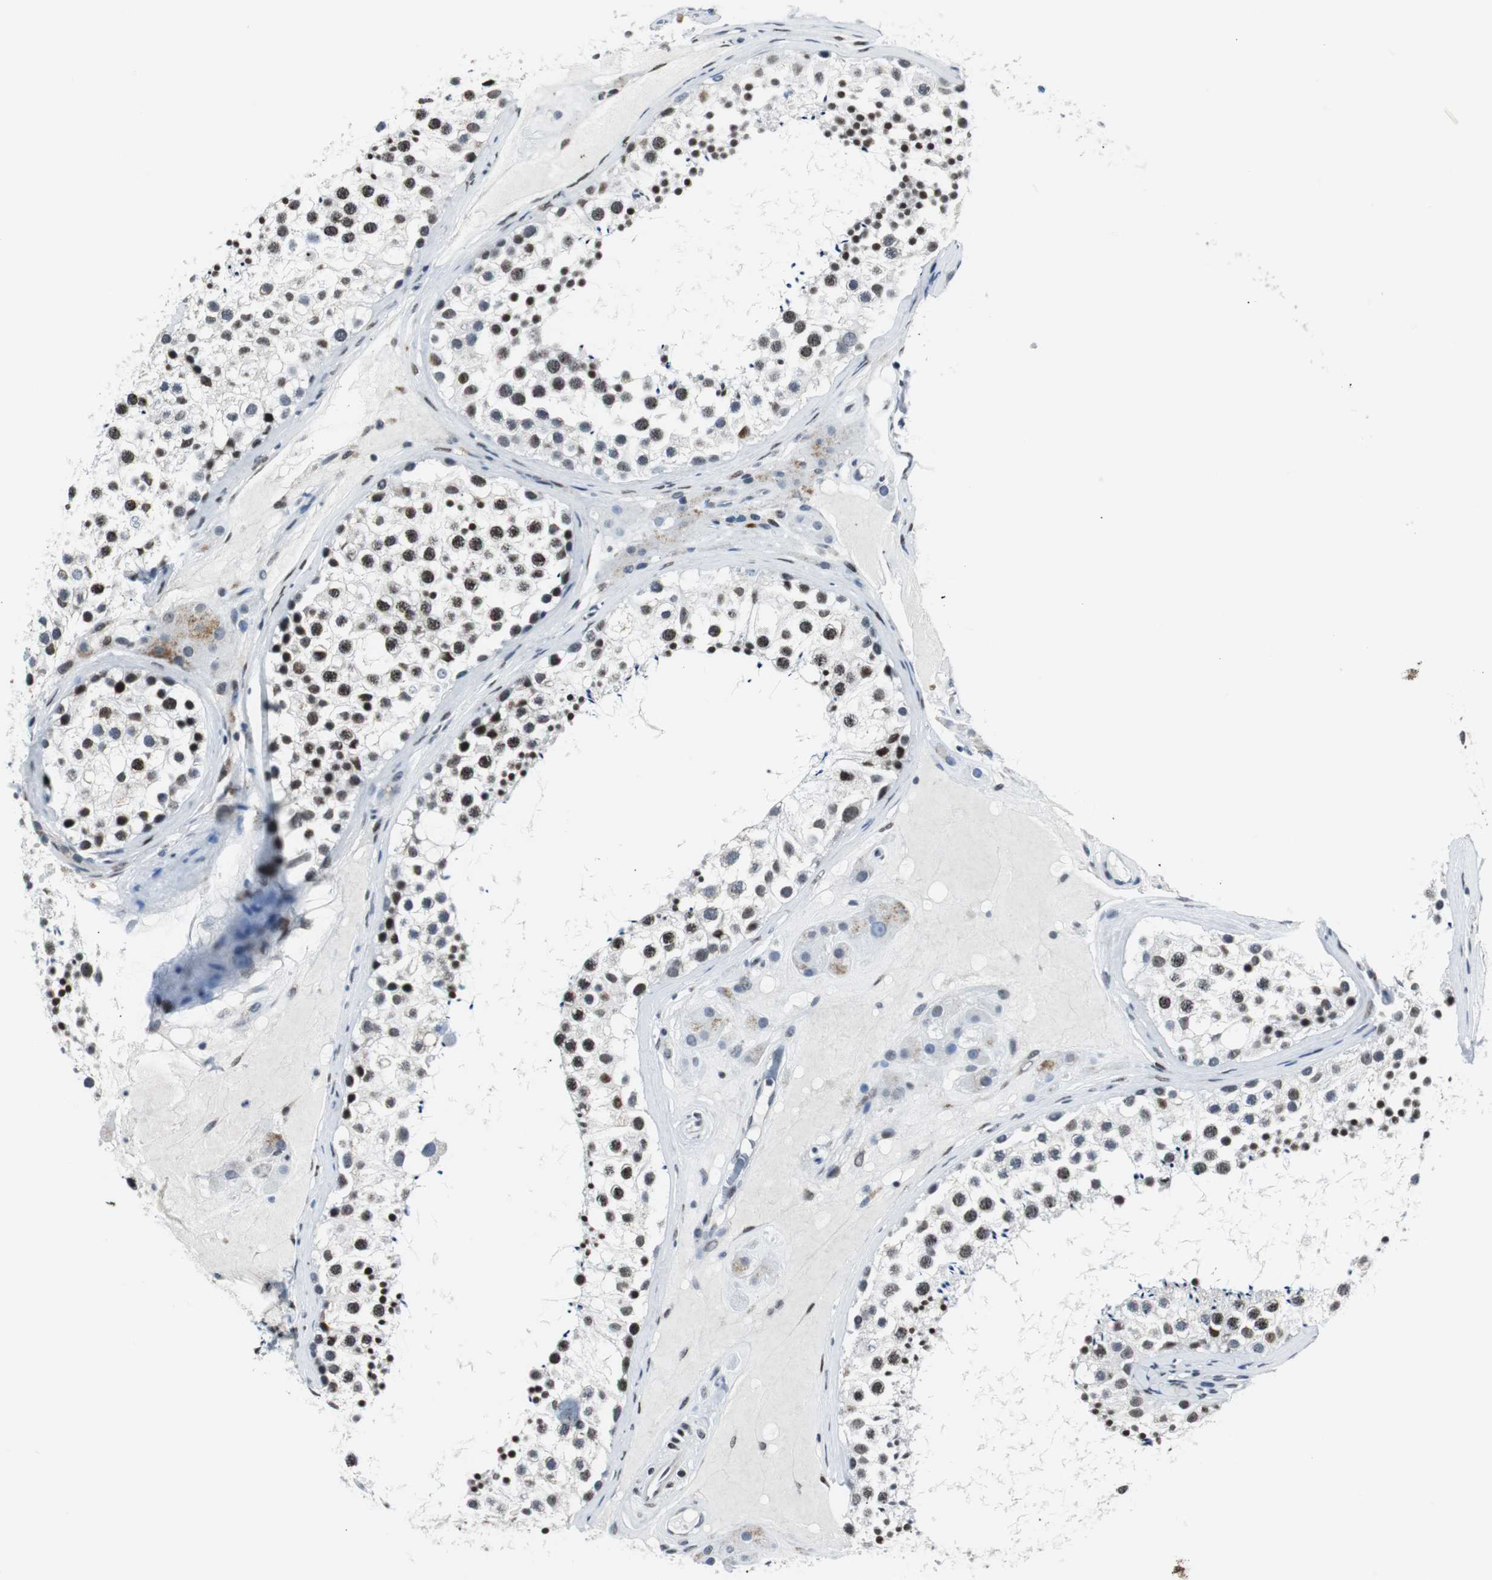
{"staining": {"intensity": "strong", "quantity": "25%-75%", "location": "nuclear"}, "tissue": "testis", "cell_type": "Cells in seminiferous ducts", "image_type": "normal", "snomed": [{"axis": "morphology", "description": "Normal tissue, NOS"}, {"axis": "topography", "description": "Testis"}], "caption": "Brown immunohistochemical staining in normal testis exhibits strong nuclear staining in about 25%-75% of cells in seminiferous ducts.", "gene": "MTA1", "patient": {"sex": "male", "age": 46}}